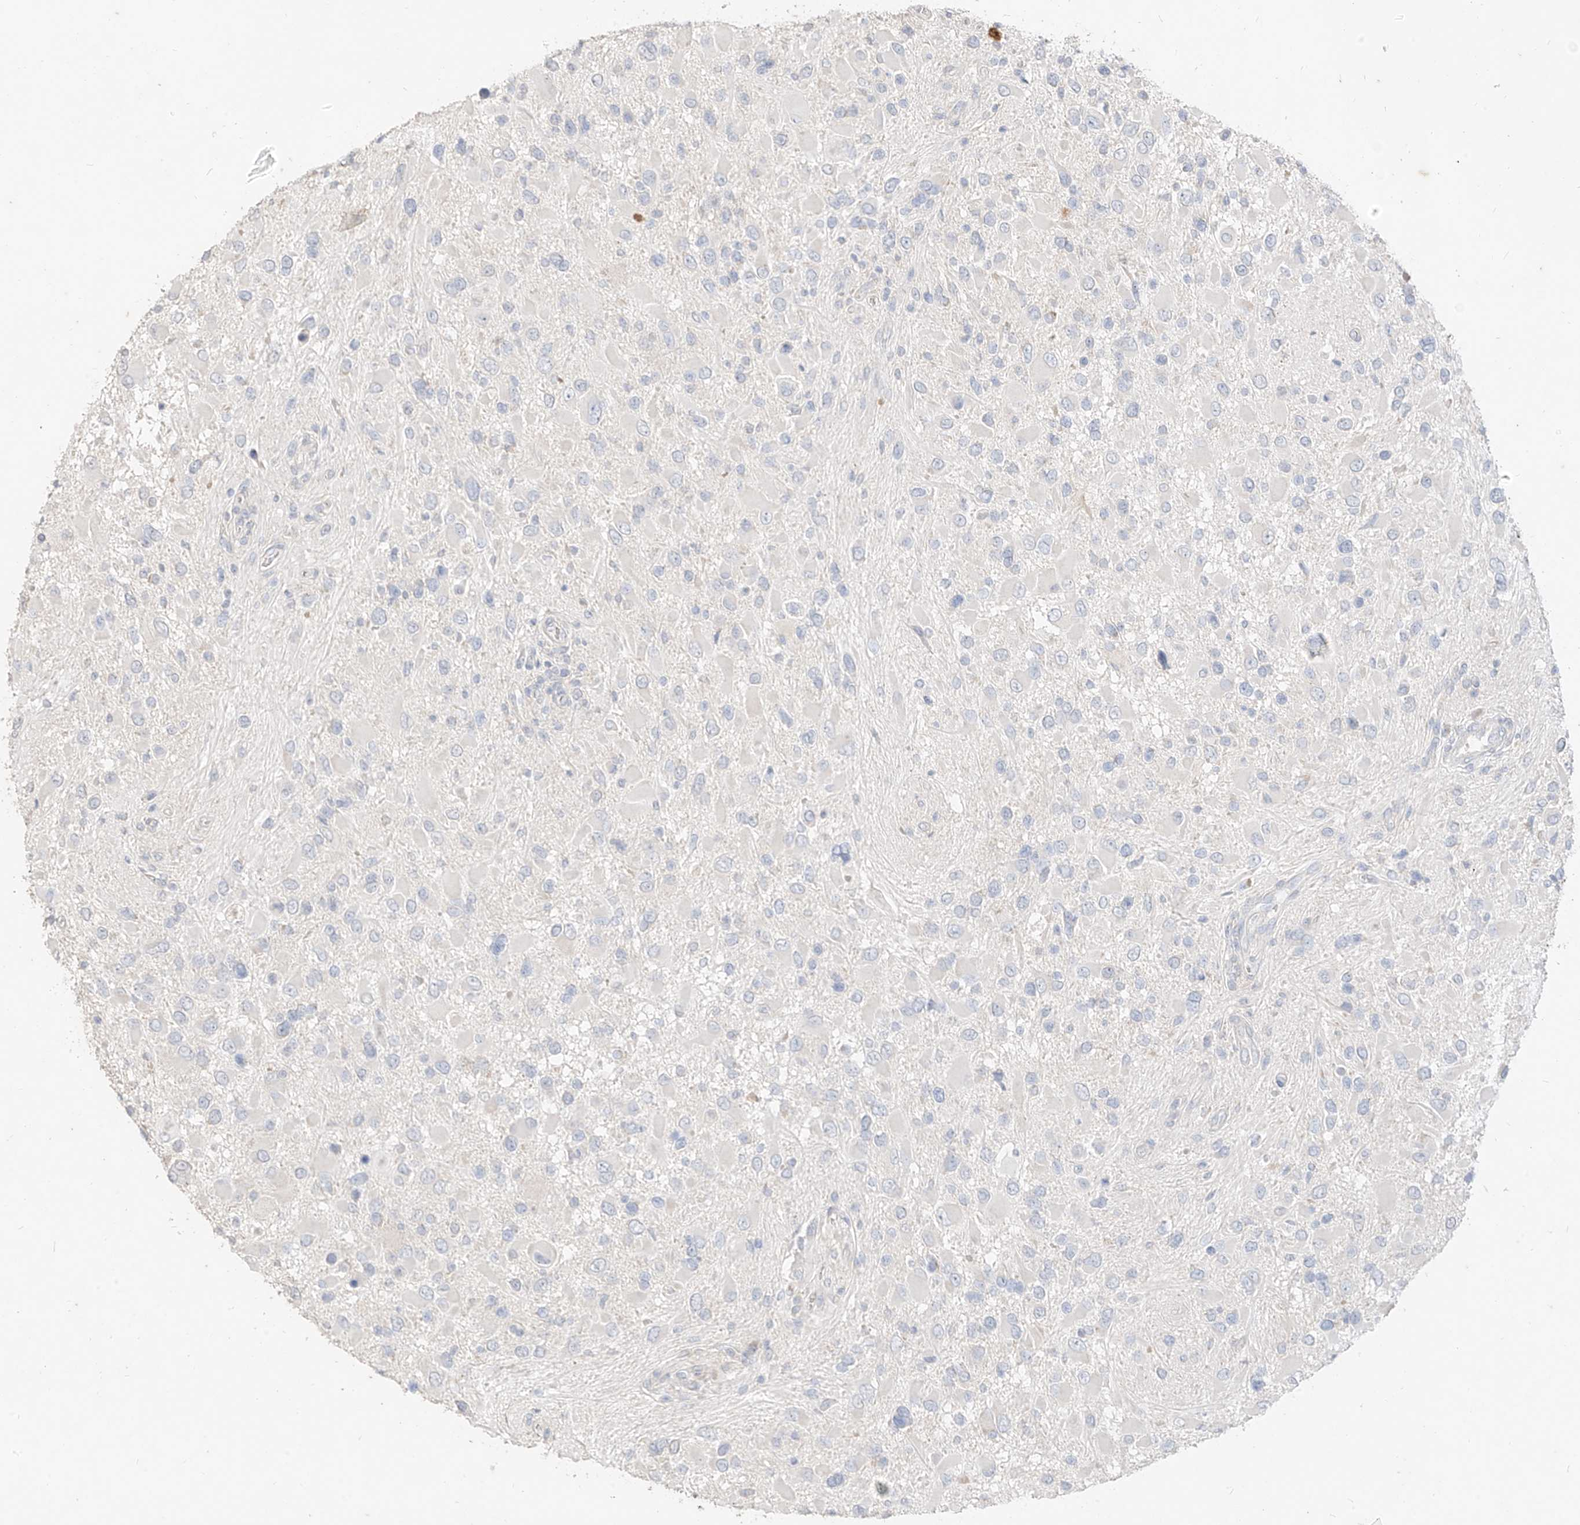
{"staining": {"intensity": "negative", "quantity": "none", "location": "none"}, "tissue": "glioma", "cell_type": "Tumor cells", "image_type": "cancer", "snomed": [{"axis": "morphology", "description": "Glioma, malignant, High grade"}, {"axis": "topography", "description": "Brain"}], "caption": "Immunohistochemistry image of glioma stained for a protein (brown), which displays no expression in tumor cells.", "gene": "ZZEF1", "patient": {"sex": "male", "age": 53}}